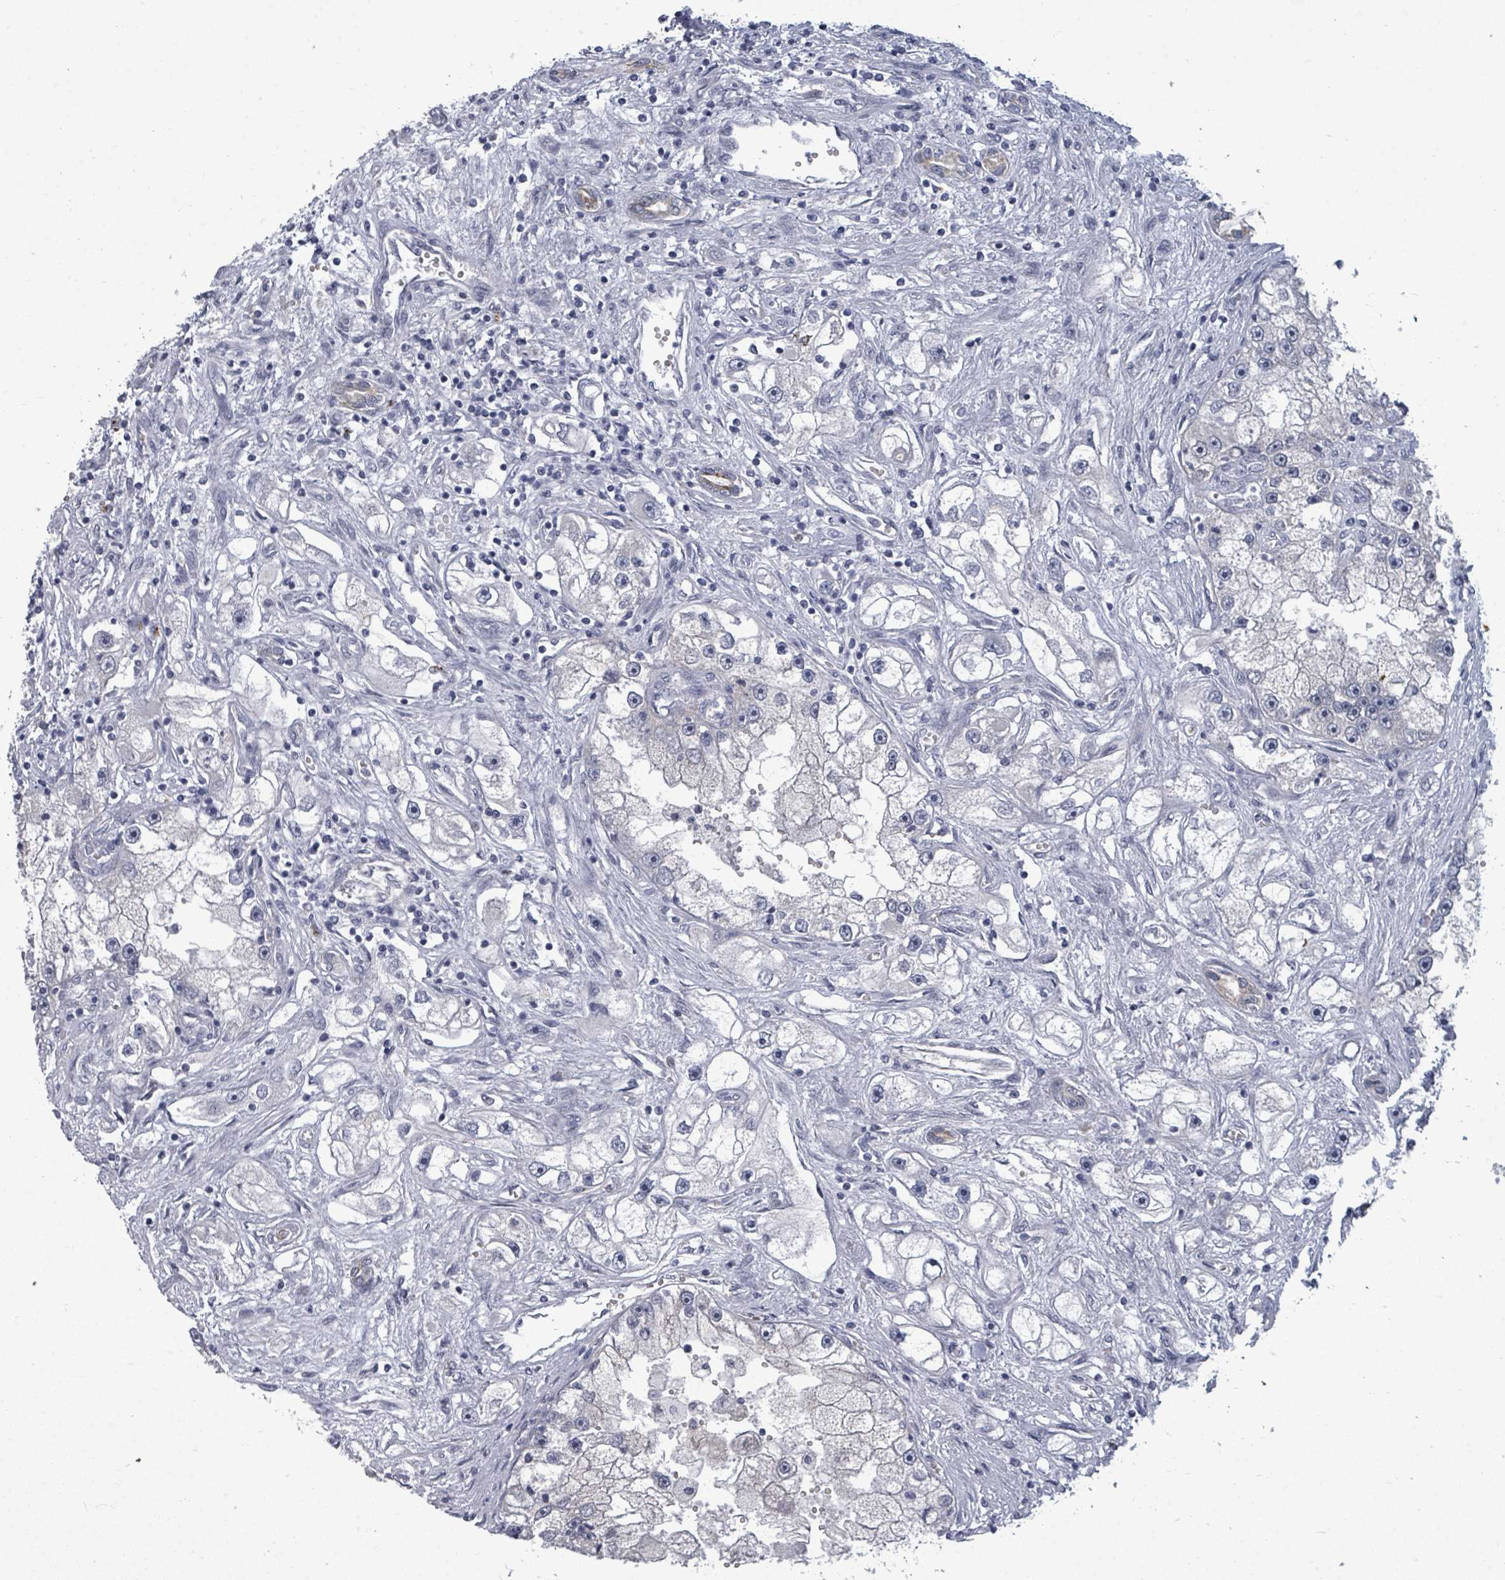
{"staining": {"intensity": "negative", "quantity": "none", "location": "none"}, "tissue": "renal cancer", "cell_type": "Tumor cells", "image_type": "cancer", "snomed": [{"axis": "morphology", "description": "Adenocarcinoma, NOS"}, {"axis": "topography", "description": "Kidney"}], "caption": "This histopathology image is of adenocarcinoma (renal) stained with immunohistochemistry to label a protein in brown with the nuclei are counter-stained blue. There is no staining in tumor cells.", "gene": "ASB12", "patient": {"sex": "male", "age": 63}}